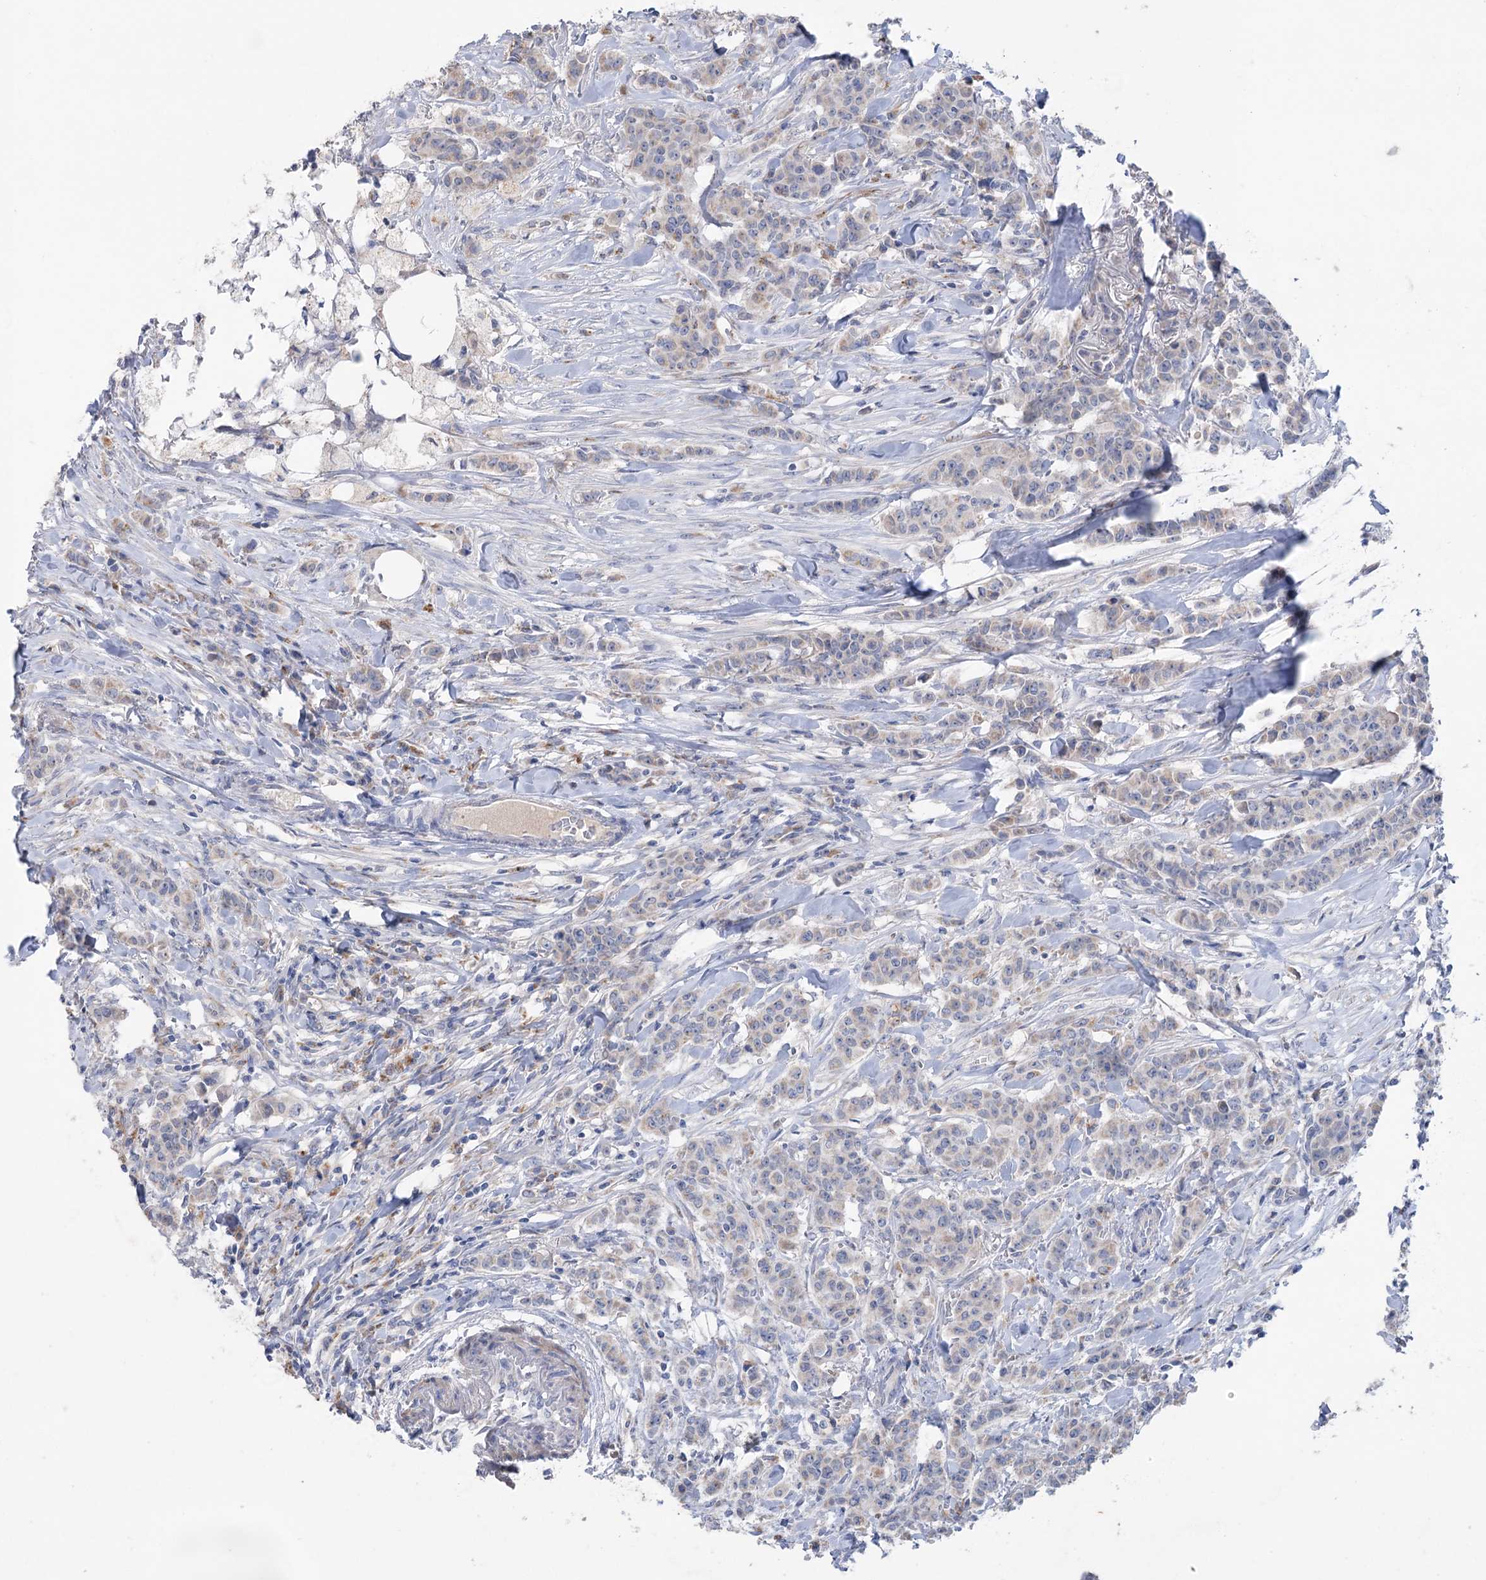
{"staining": {"intensity": "weak", "quantity": "<25%", "location": "cytoplasmic/membranous"}, "tissue": "breast cancer", "cell_type": "Tumor cells", "image_type": "cancer", "snomed": [{"axis": "morphology", "description": "Duct carcinoma"}, {"axis": "topography", "description": "Breast"}], "caption": "Micrograph shows no protein staining in tumor cells of breast invasive ductal carcinoma tissue.", "gene": "MTCH2", "patient": {"sex": "female", "age": 40}}